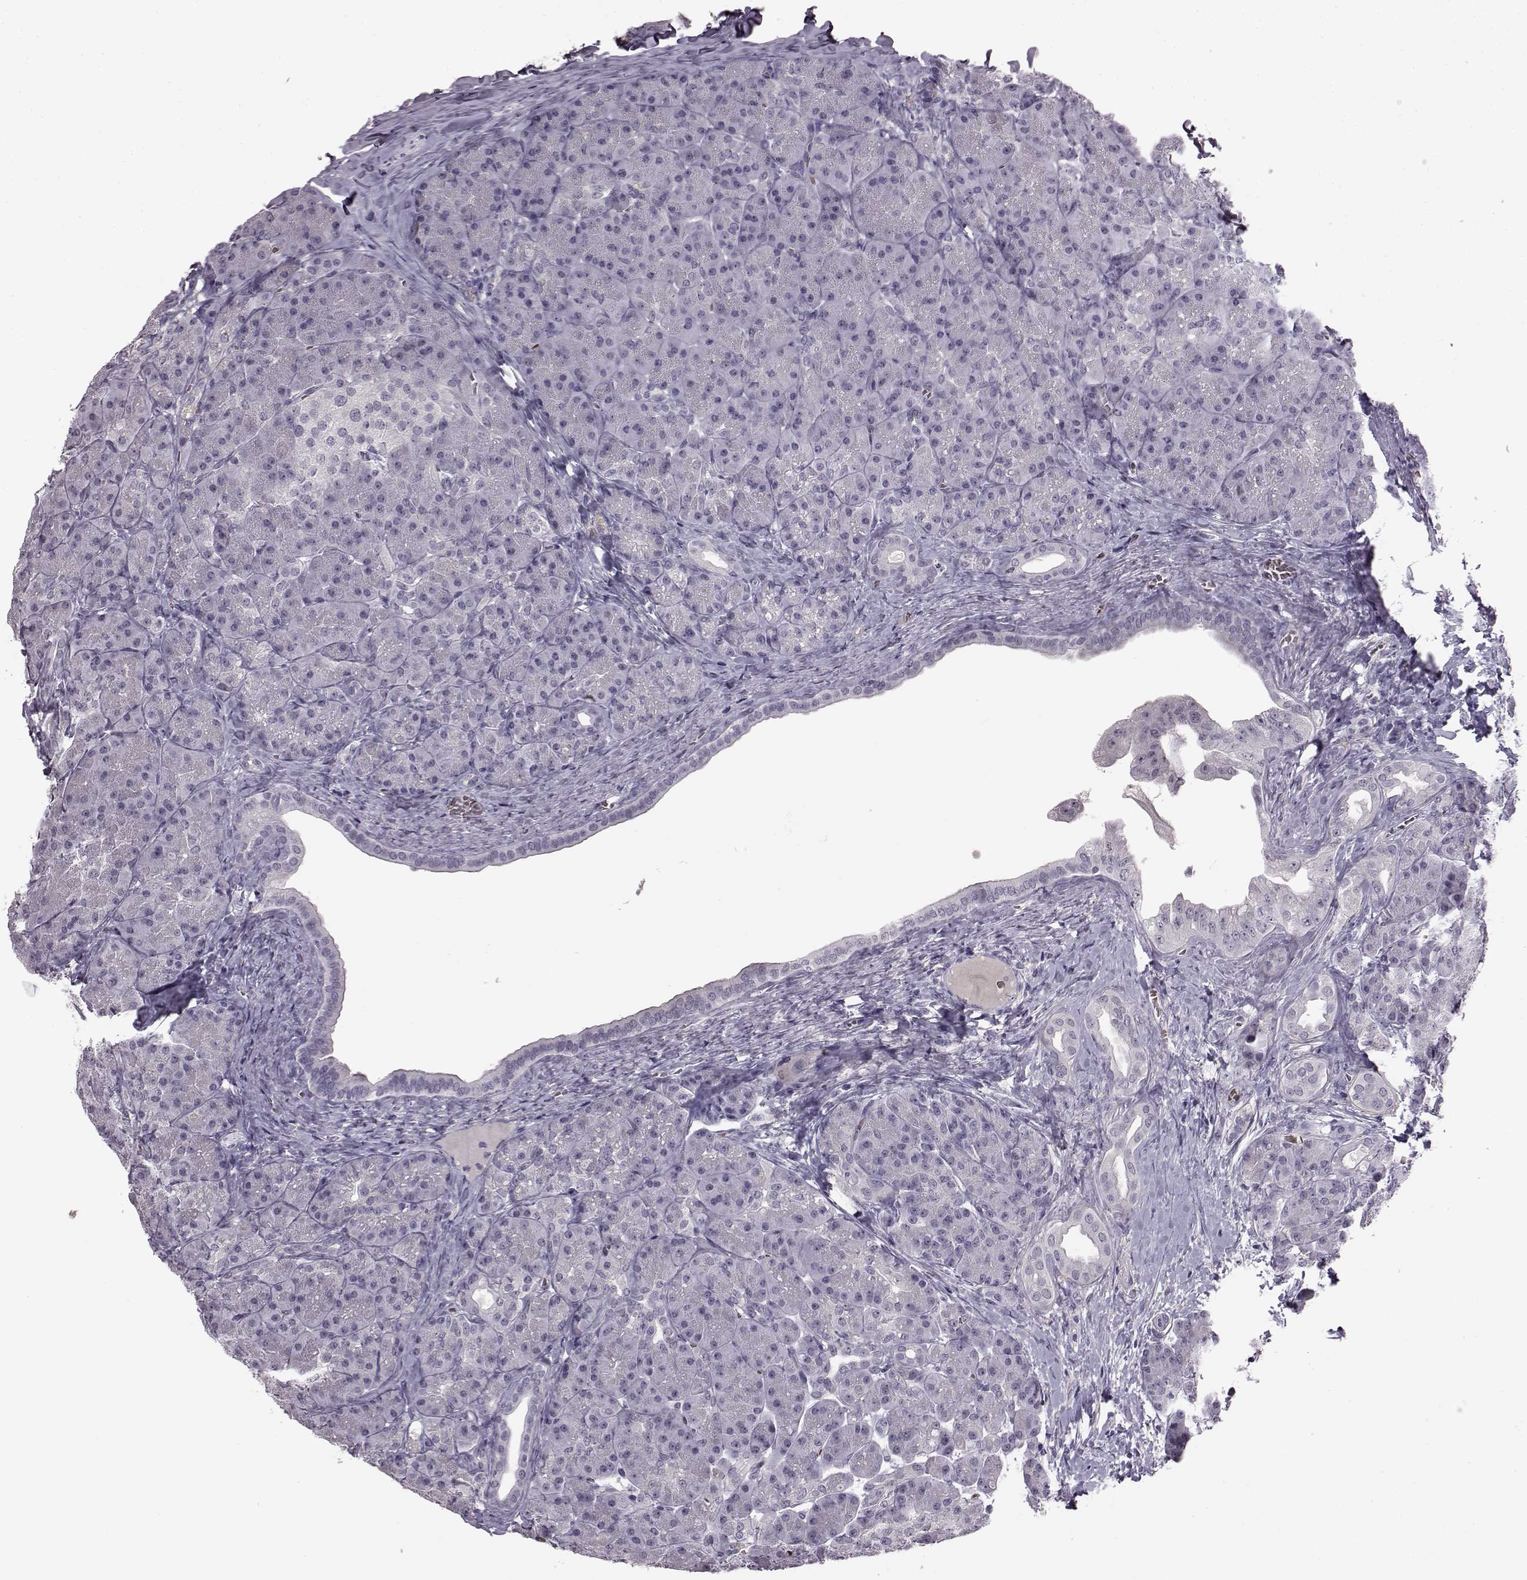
{"staining": {"intensity": "negative", "quantity": "none", "location": "none"}, "tissue": "pancreas", "cell_type": "Exocrine glandular cells", "image_type": "normal", "snomed": [{"axis": "morphology", "description": "Normal tissue, NOS"}, {"axis": "topography", "description": "Pancreas"}], "caption": "Immunohistochemistry image of unremarkable pancreas: human pancreas stained with DAB reveals no significant protein positivity in exocrine glandular cells. (Immunohistochemistry, brightfield microscopy, high magnification).", "gene": "PROP1", "patient": {"sex": "male", "age": 57}}